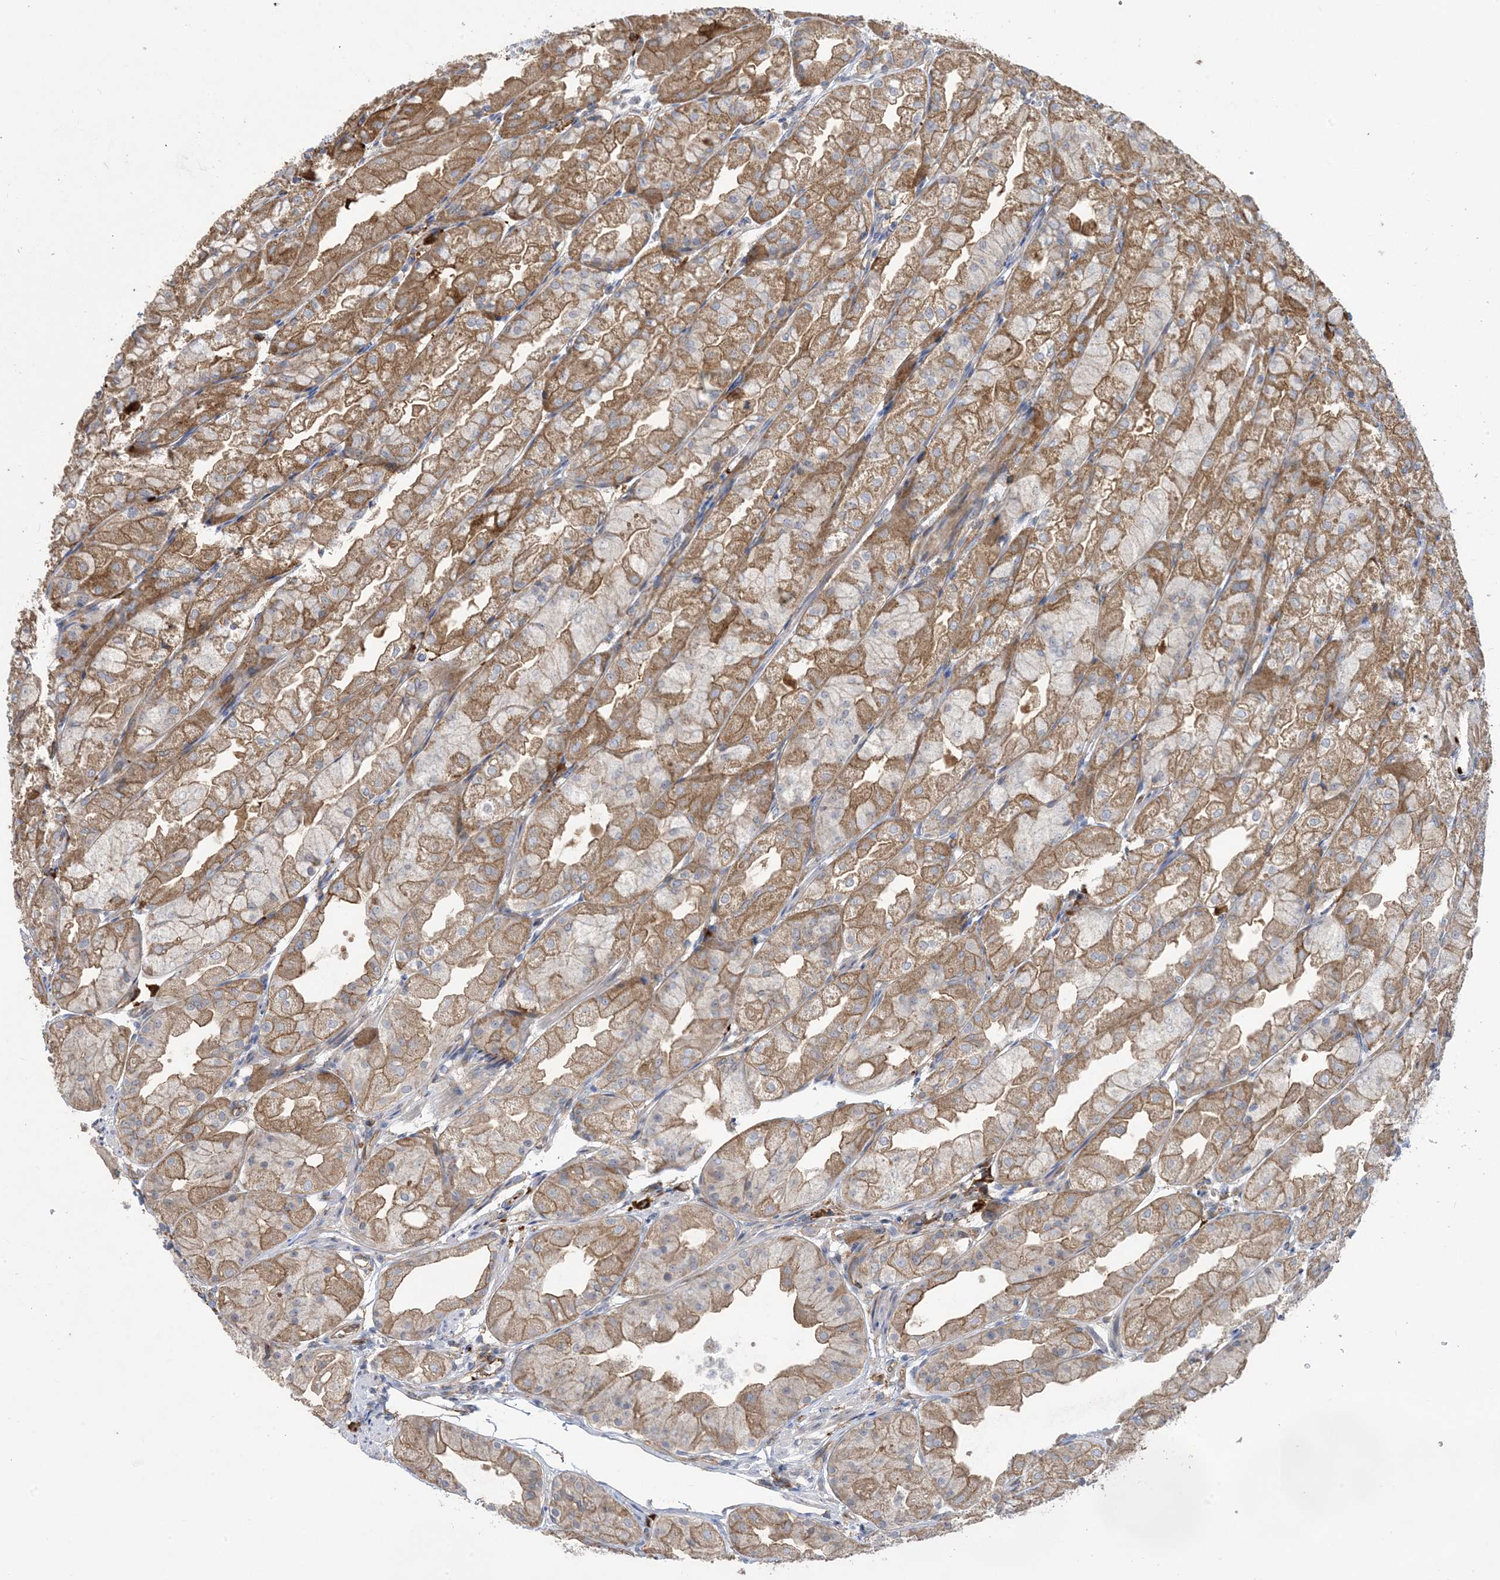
{"staining": {"intensity": "moderate", "quantity": ">75%", "location": "cytoplasmic/membranous"}, "tissue": "stomach", "cell_type": "Glandular cells", "image_type": "normal", "snomed": [{"axis": "morphology", "description": "Normal tissue, NOS"}, {"axis": "topography", "description": "Stomach, upper"}], "caption": "Benign stomach displays moderate cytoplasmic/membranous staining in approximately >75% of glandular cells.", "gene": "AOC1", "patient": {"sex": "male", "age": 47}}